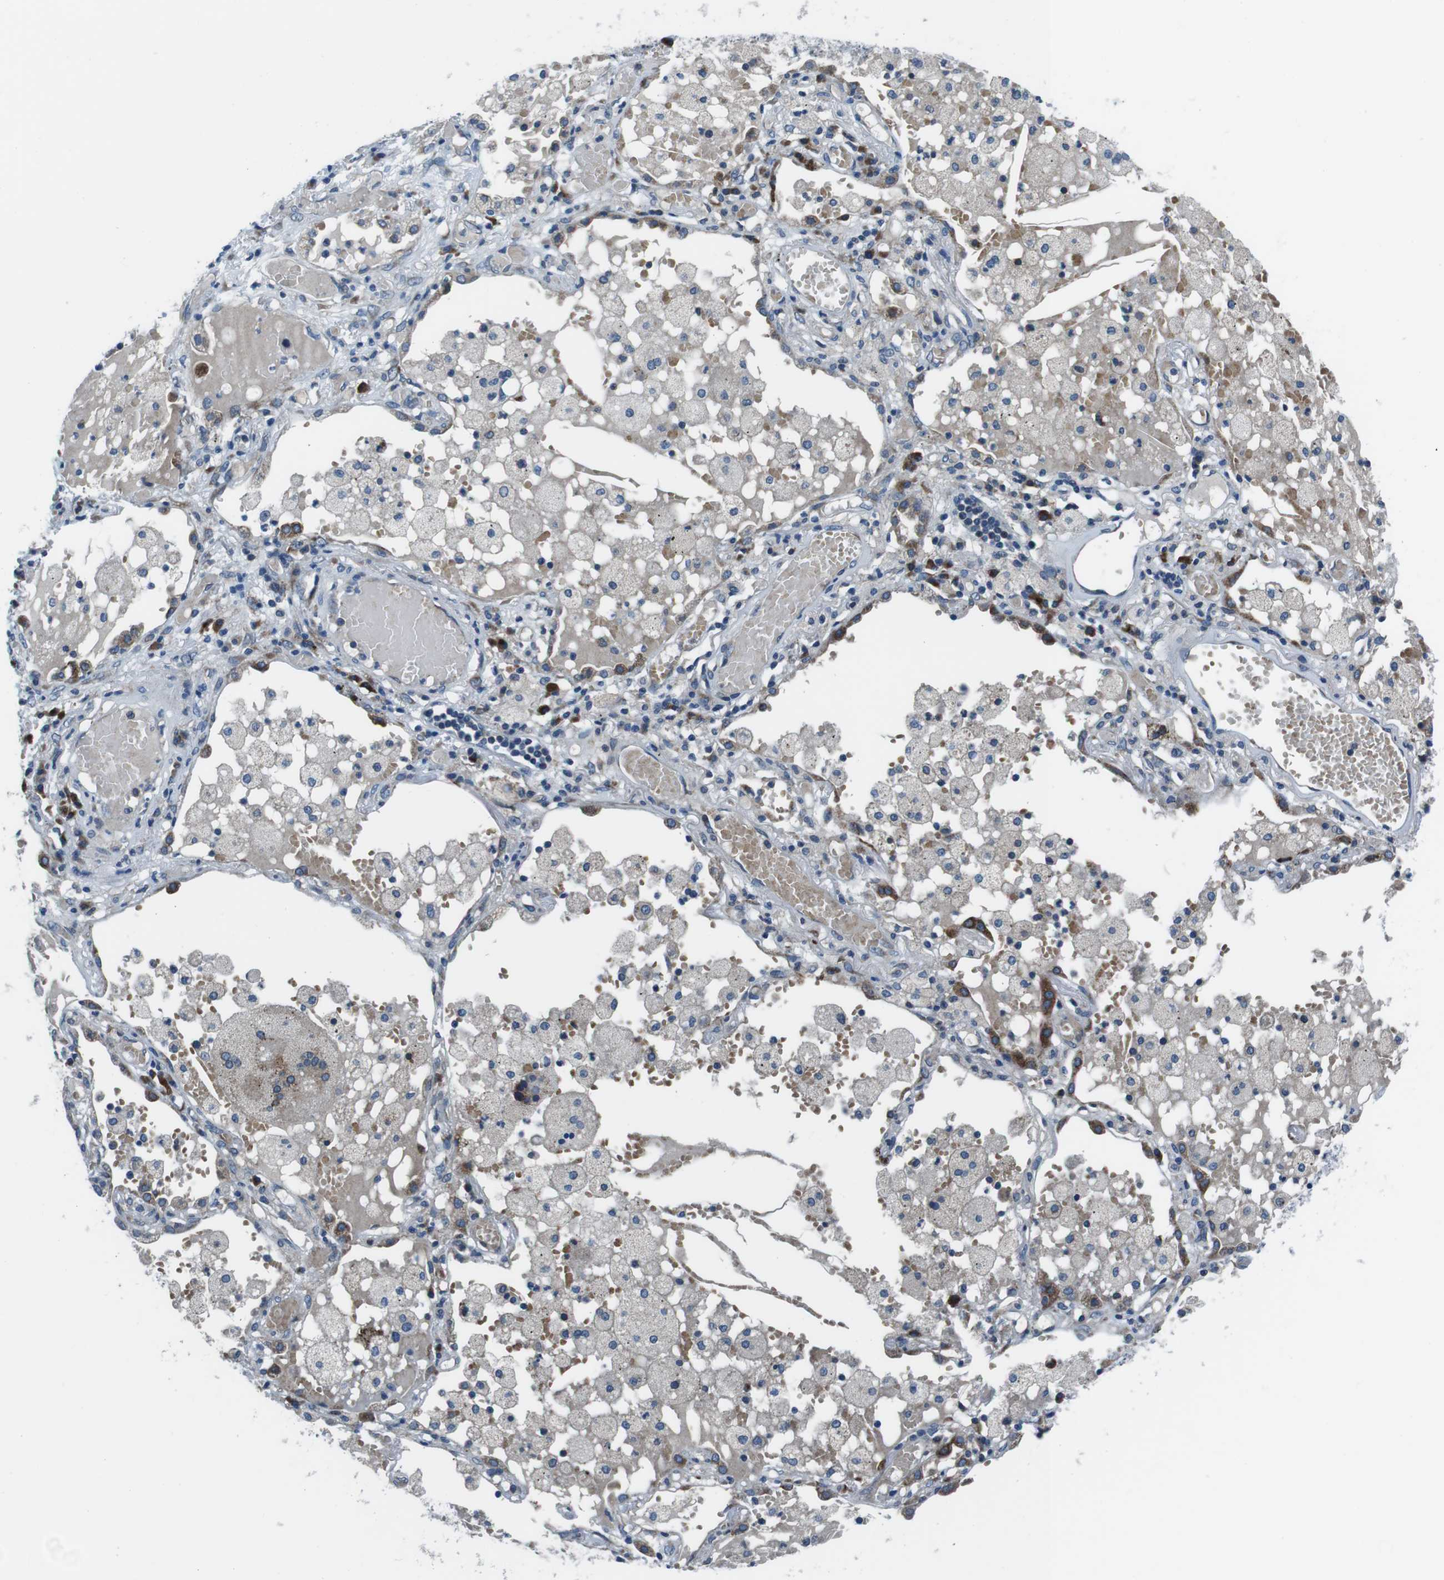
{"staining": {"intensity": "moderate", "quantity": "<25%", "location": "cytoplasmic/membranous"}, "tissue": "lung cancer", "cell_type": "Tumor cells", "image_type": "cancer", "snomed": [{"axis": "morphology", "description": "Squamous cell carcinoma, NOS"}, {"axis": "topography", "description": "Lung"}], "caption": "A photomicrograph of lung squamous cell carcinoma stained for a protein displays moderate cytoplasmic/membranous brown staining in tumor cells. The staining was performed using DAB (3,3'-diaminobenzidine), with brown indicating positive protein expression. Nuclei are stained blue with hematoxylin.", "gene": "NUCB2", "patient": {"sex": "male", "age": 71}}